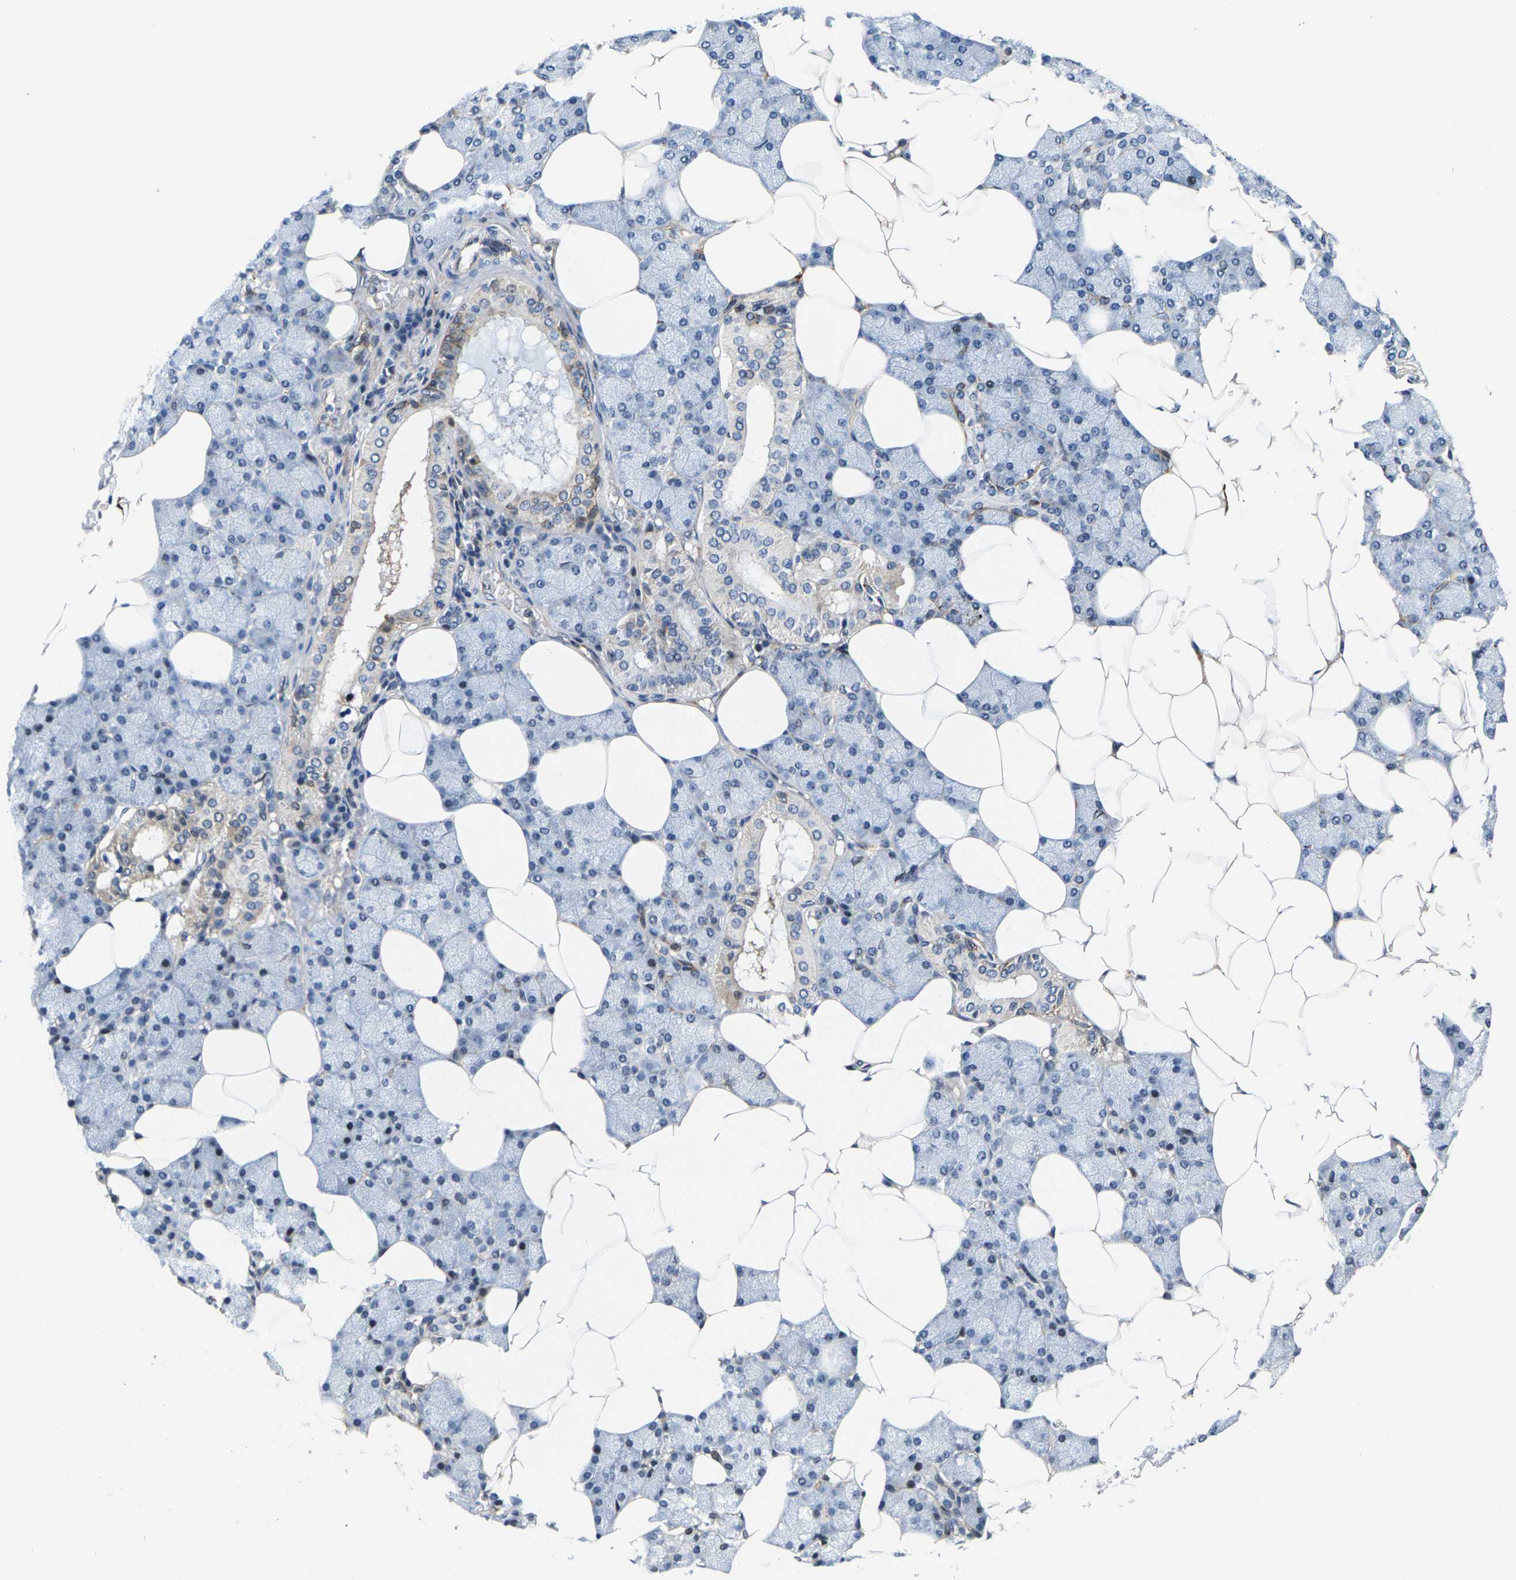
{"staining": {"intensity": "strong", "quantity": "<25%", "location": "nuclear"}, "tissue": "salivary gland", "cell_type": "Glandular cells", "image_type": "normal", "snomed": [{"axis": "morphology", "description": "Normal tissue, NOS"}, {"axis": "topography", "description": "Salivary gland"}], "caption": "A brown stain highlights strong nuclear staining of a protein in glandular cells of unremarkable human salivary gland. (IHC, brightfield microscopy, high magnification).", "gene": "GTPBP10", "patient": {"sex": "male", "age": 62}}